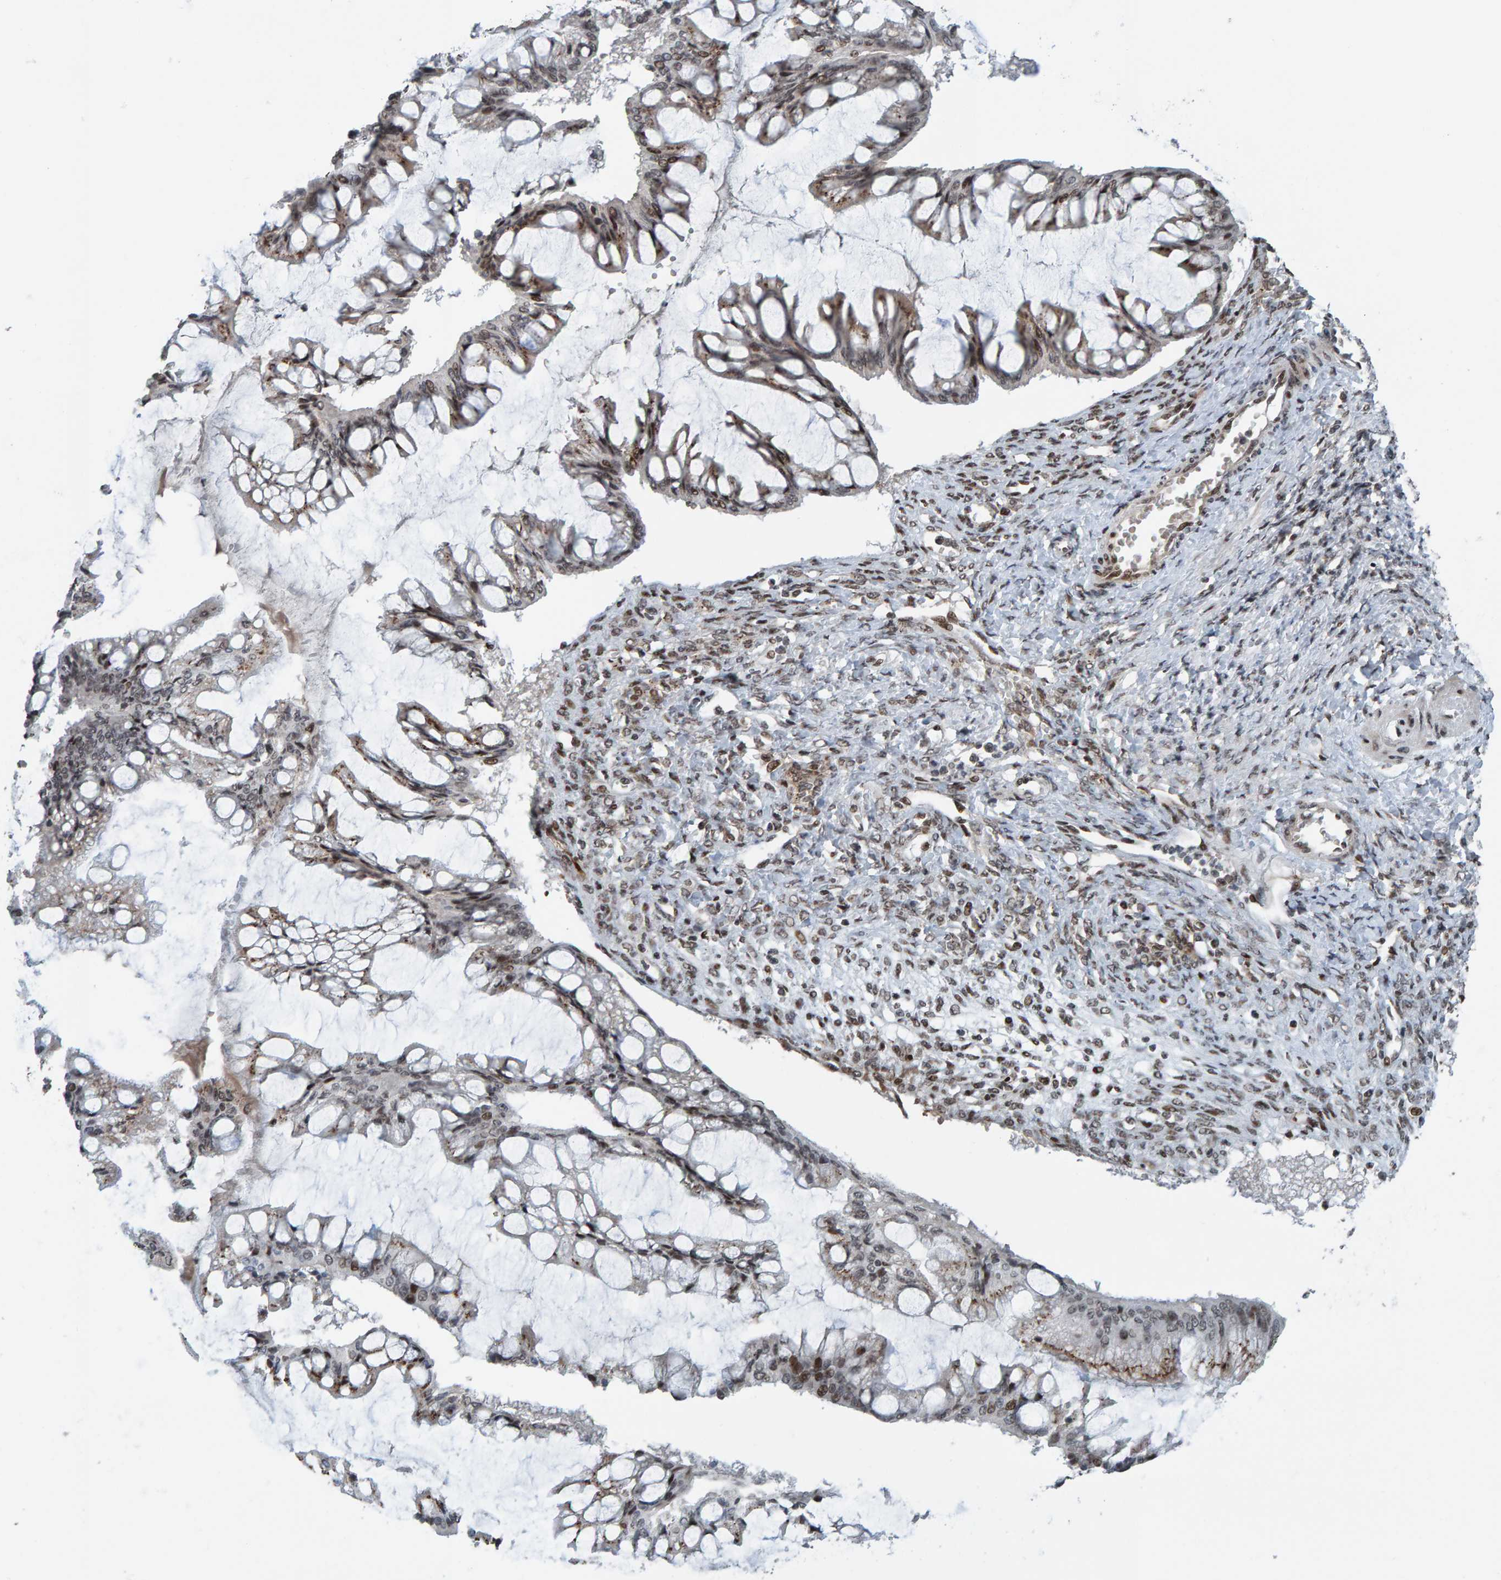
{"staining": {"intensity": "moderate", "quantity": "<25%", "location": "nuclear"}, "tissue": "ovarian cancer", "cell_type": "Tumor cells", "image_type": "cancer", "snomed": [{"axis": "morphology", "description": "Cystadenocarcinoma, mucinous, NOS"}, {"axis": "topography", "description": "Ovary"}], "caption": "Tumor cells exhibit low levels of moderate nuclear positivity in about <25% of cells in ovarian cancer.", "gene": "ZNF366", "patient": {"sex": "female", "age": 73}}